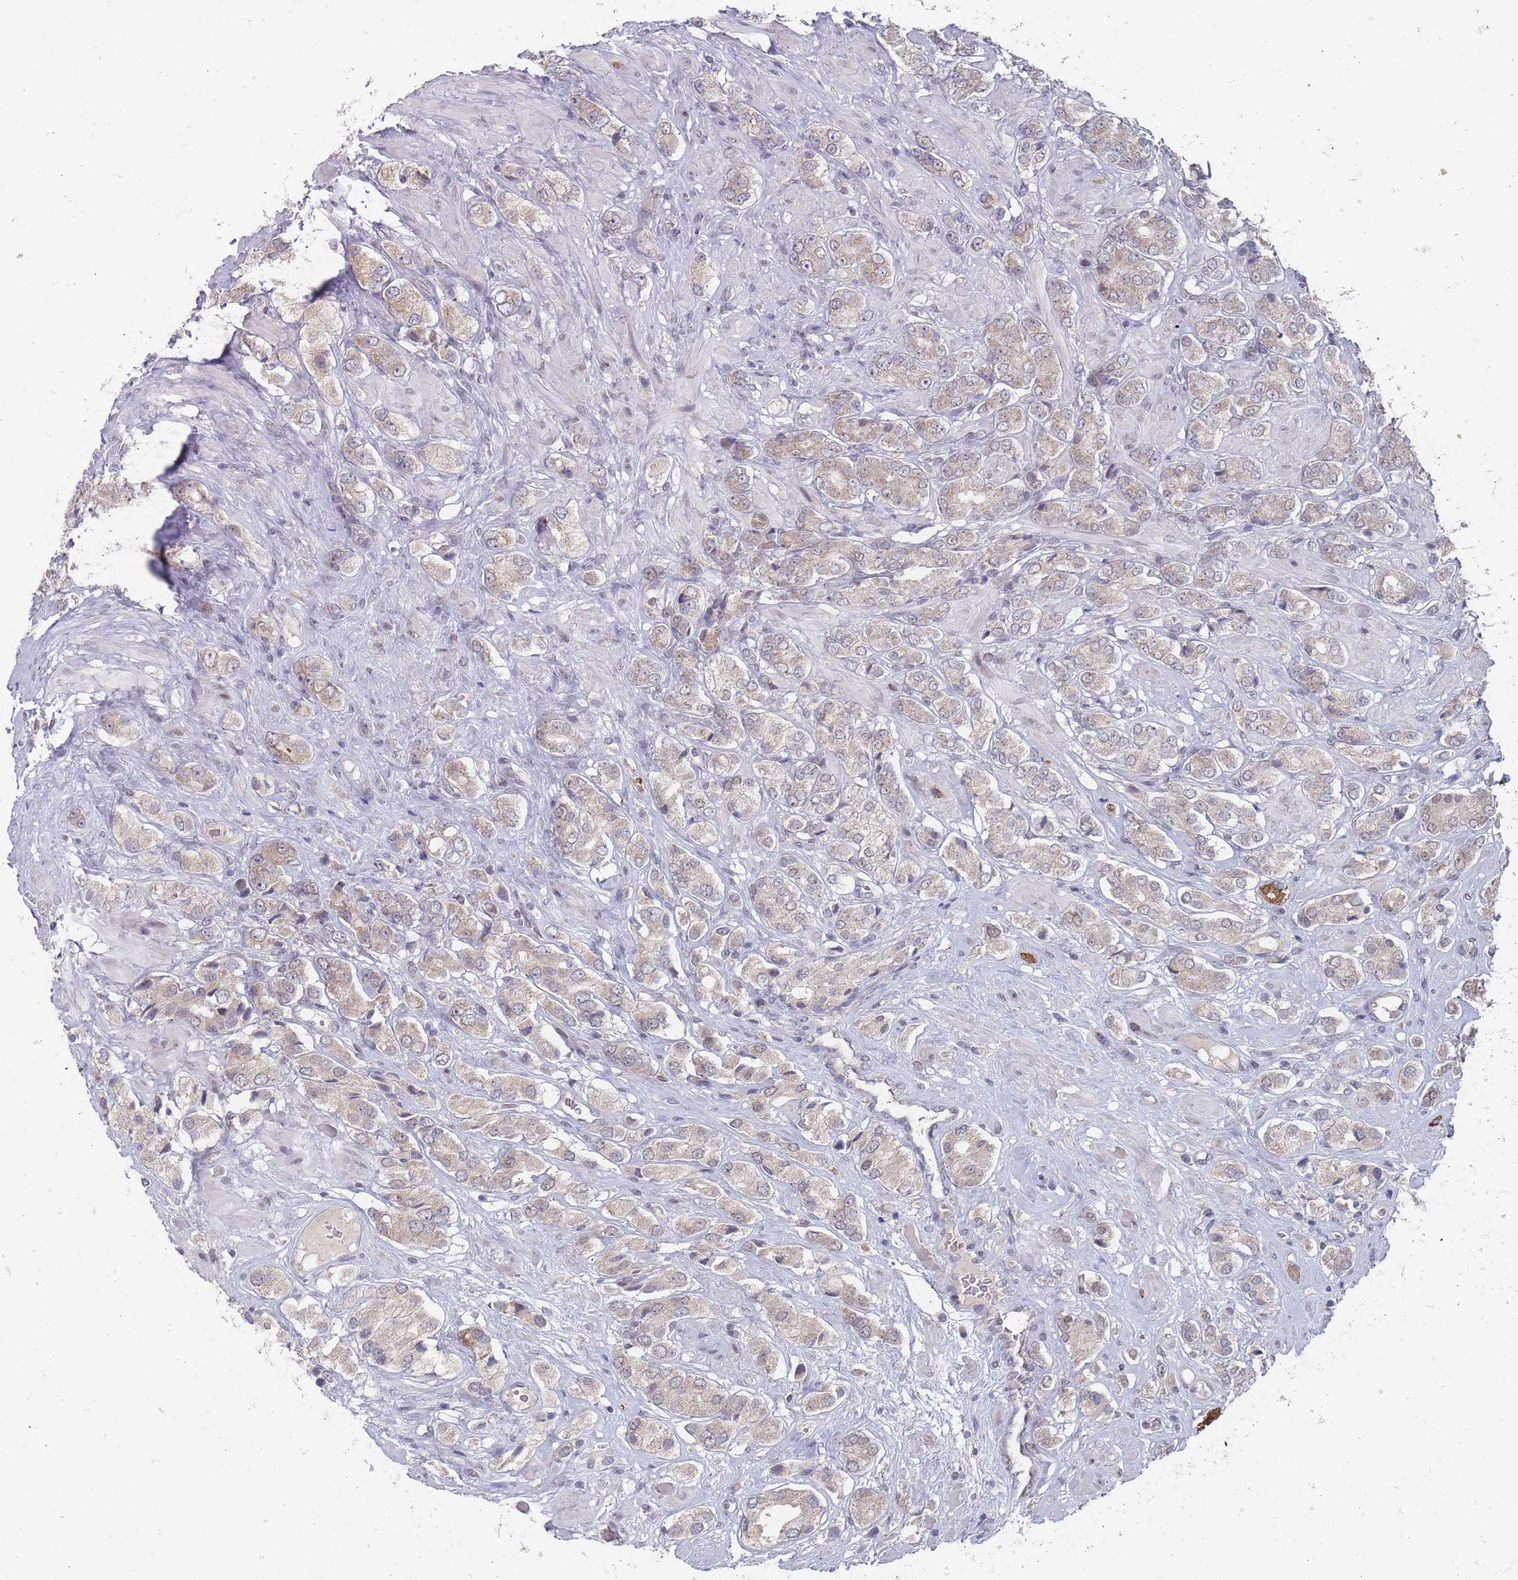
{"staining": {"intensity": "weak", "quantity": "25%-75%", "location": "cytoplasmic/membranous"}, "tissue": "prostate cancer", "cell_type": "Tumor cells", "image_type": "cancer", "snomed": [{"axis": "morphology", "description": "Adenocarcinoma, High grade"}, {"axis": "topography", "description": "Prostate and seminal vesicle, NOS"}], "caption": "Brown immunohistochemical staining in human prostate adenocarcinoma (high-grade) displays weak cytoplasmic/membranous staining in approximately 25%-75% of tumor cells.", "gene": "PEX7", "patient": {"sex": "male", "age": 64}}